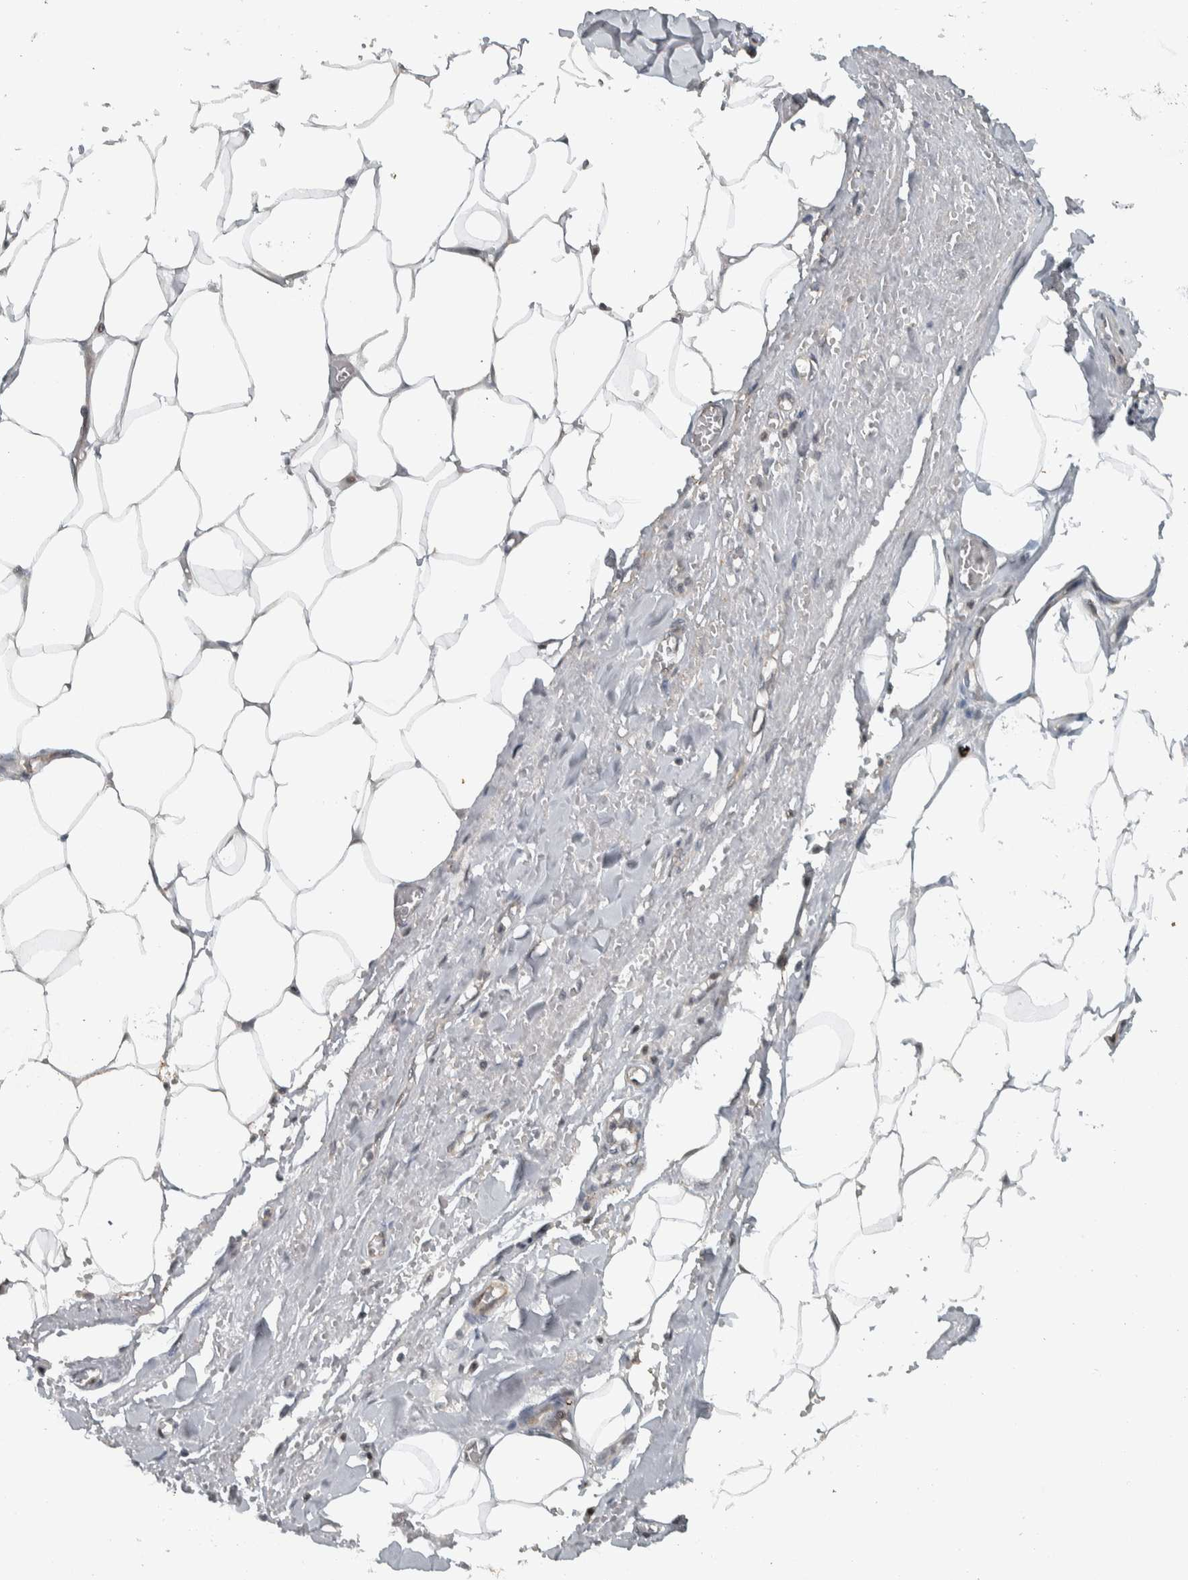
{"staining": {"intensity": "moderate", "quantity": "25%-75%", "location": "cytoplasmic/membranous"}, "tissue": "adipose tissue", "cell_type": "Adipocytes", "image_type": "normal", "snomed": [{"axis": "morphology", "description": "Normal tissue, NOS"}, {"axis": "topography", "description": "Soft tissue"}, {"axis": "topography", "description": "Vascular tissue"}], "caption": "IHC photomicrograph of benign human adipose tissue stained for a protein (brown), which displays medium levels of moderate cytoplasmic/membranous positivity in about 25%-75% of adipocytes.", "gene": "NAPG", "patient": {"sex": "female", "age": 35}}